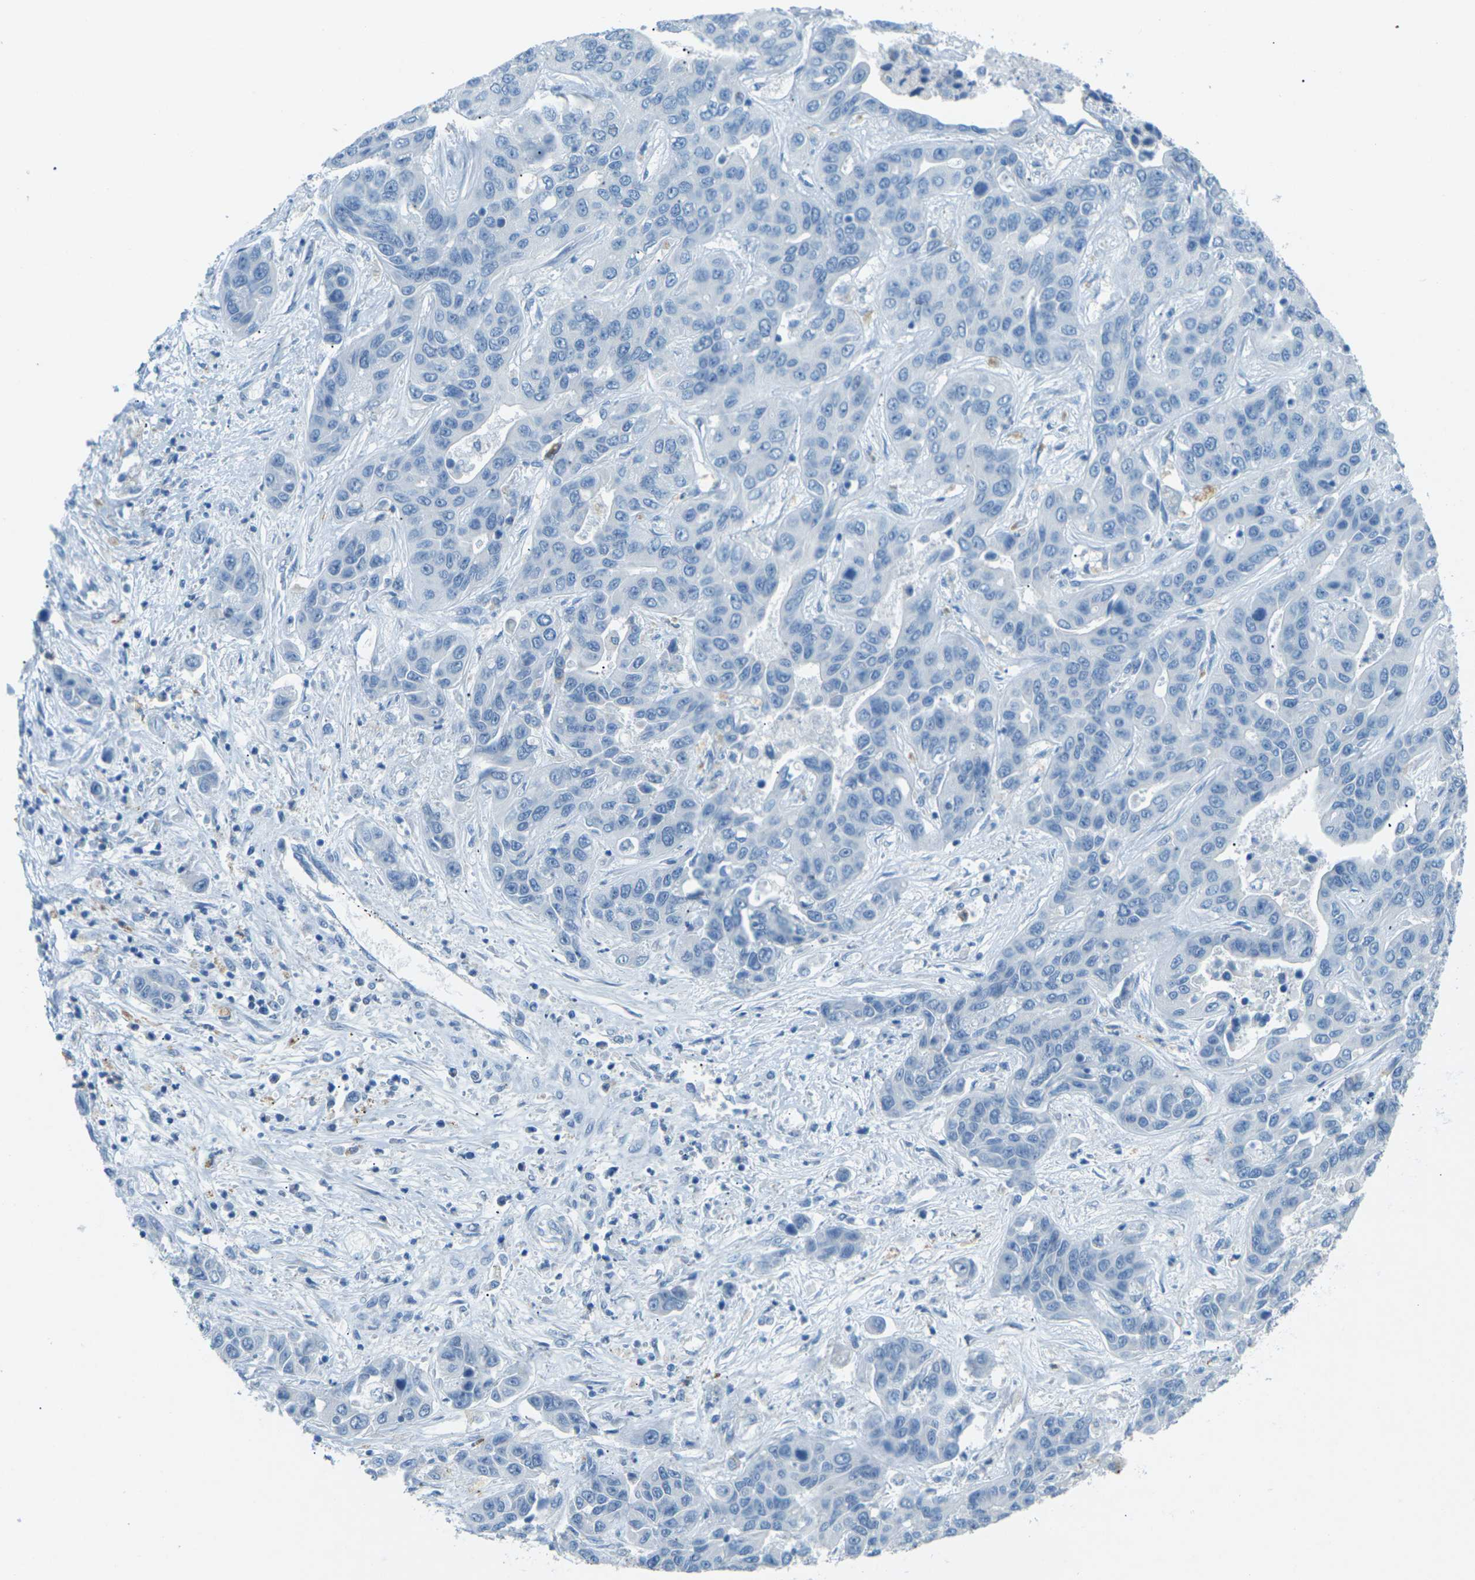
{"staining": {"intensity": "negative", "quantity": "none", "location": "none"}, "tissue": "liver cancer", "cell_type": "Tumor cells", "image_type": "cancer", "snomed": [{"axis": "morphology", "description": "Cholangiocarcinoma"}, {"axis": "topography", "description": "Liver"}], "caption": "Cholangiocarcinoma (liver) stained for a protein using immunohistochemistry (IHC) demonstrates no positivity tumor cells.", "gene": "CDH16", "patient": {"sex": "female", "age": 52}}